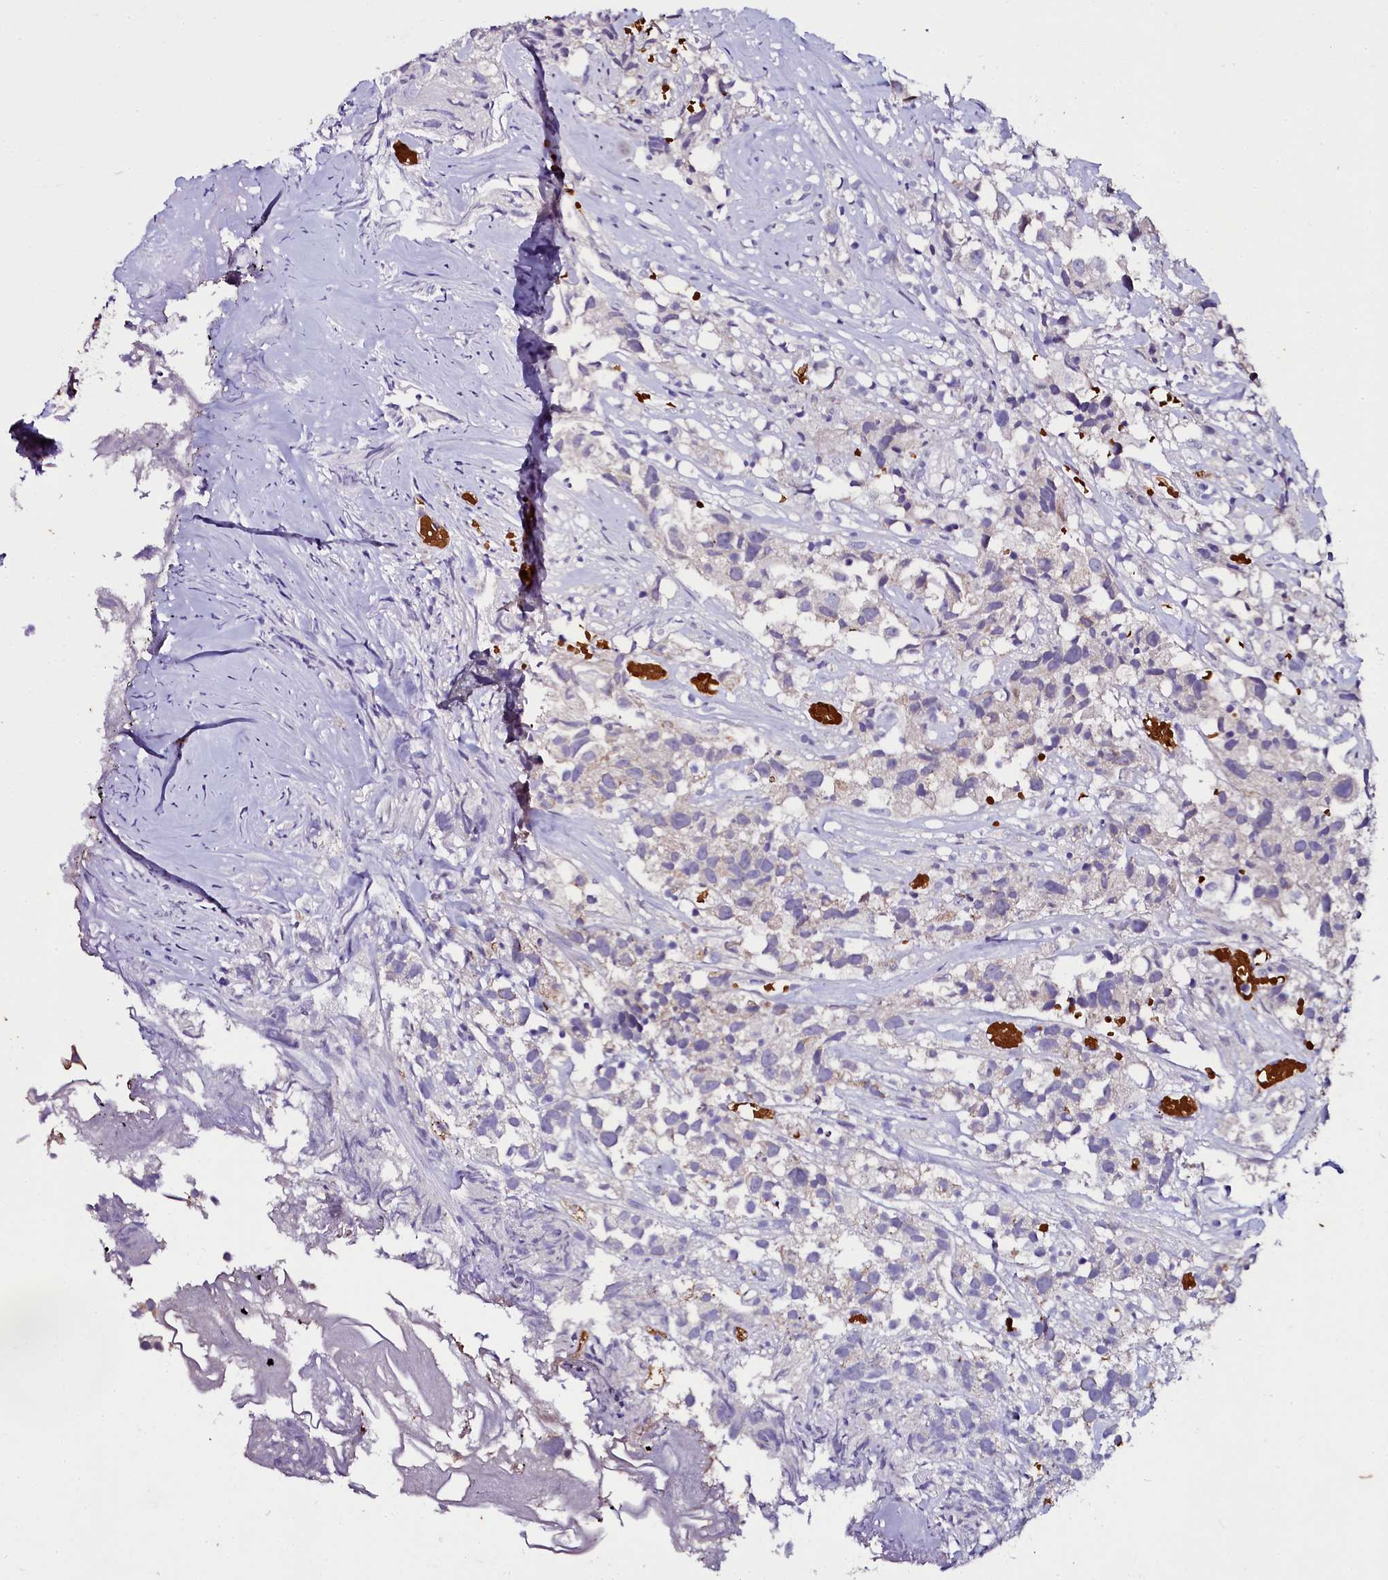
{"staining": {"intensity": "negative", "quantity": "none", "location": "none"}, "tissue": "urothelial cancer", "cell_type": "Tumor cells", "image_type": "cancer", "snomed": [{"axis": "morphology", "description": "Urothelial carcinoma, High grade"}, {"axis": "topography", "description": "Urinary bladder"}], "caption": "Immunohistochemical staining of urothelial cancer shows no significant positivity in tumor cells.", "gene": "CTDSPL2", "patient": {"sex": "female", "age": 75}}